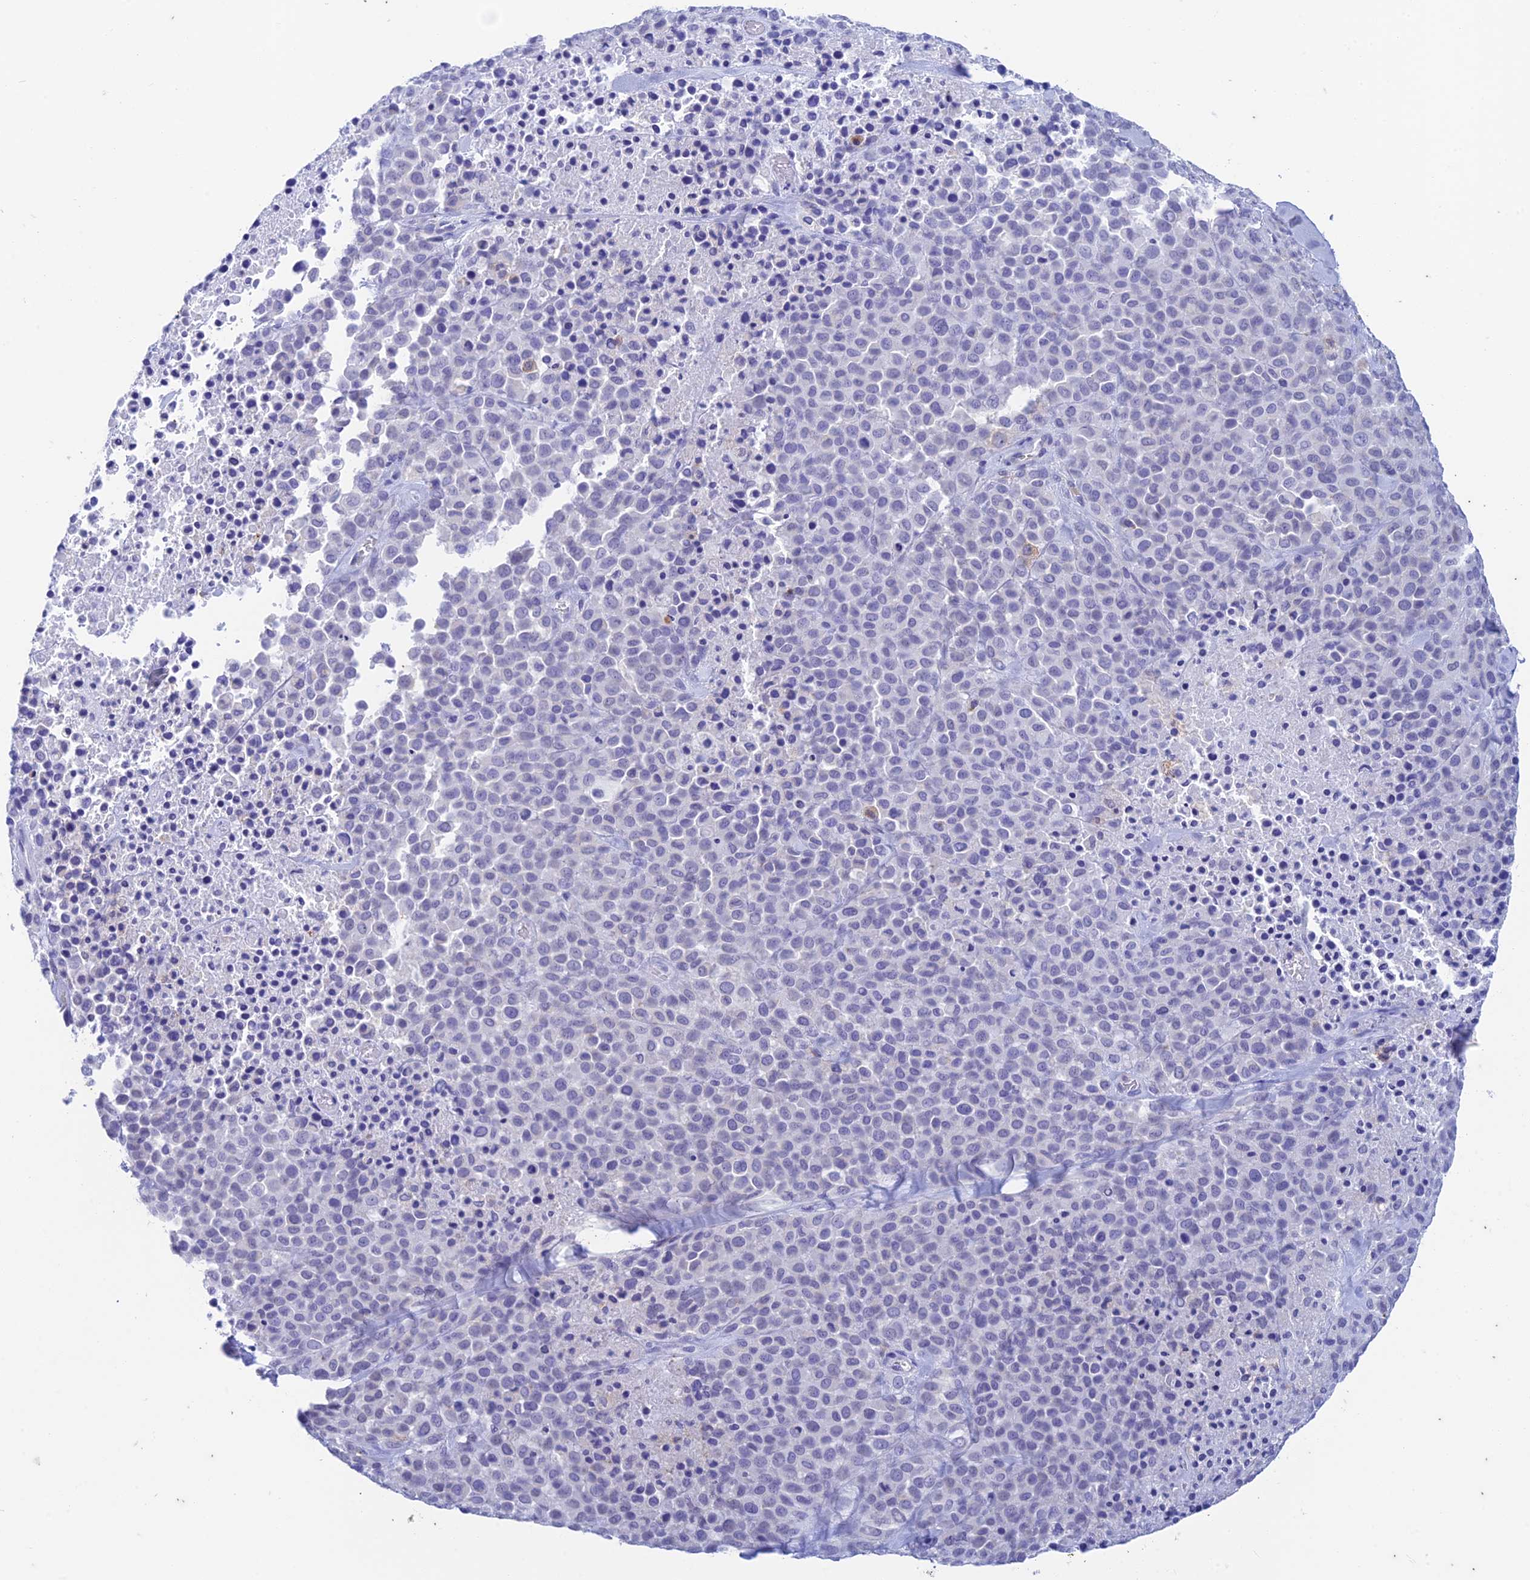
{"staining": {"intensity": "negative", "quantity": "none", "location": "none"}, "tissue": "melanoma", "cell_type": "Tumor cells", "image_type": "cancer", "snomed": [{"axis": "morphology", "description": "Malignant melanoma, Metastatic site"}, {"axis": "topography", "description": "Skin"}], "caption": "The image reveals no significant positivity in tumor cells of melanoma.", "gene": "FGF7", "patient": {"sex": "female", "age": 81}}